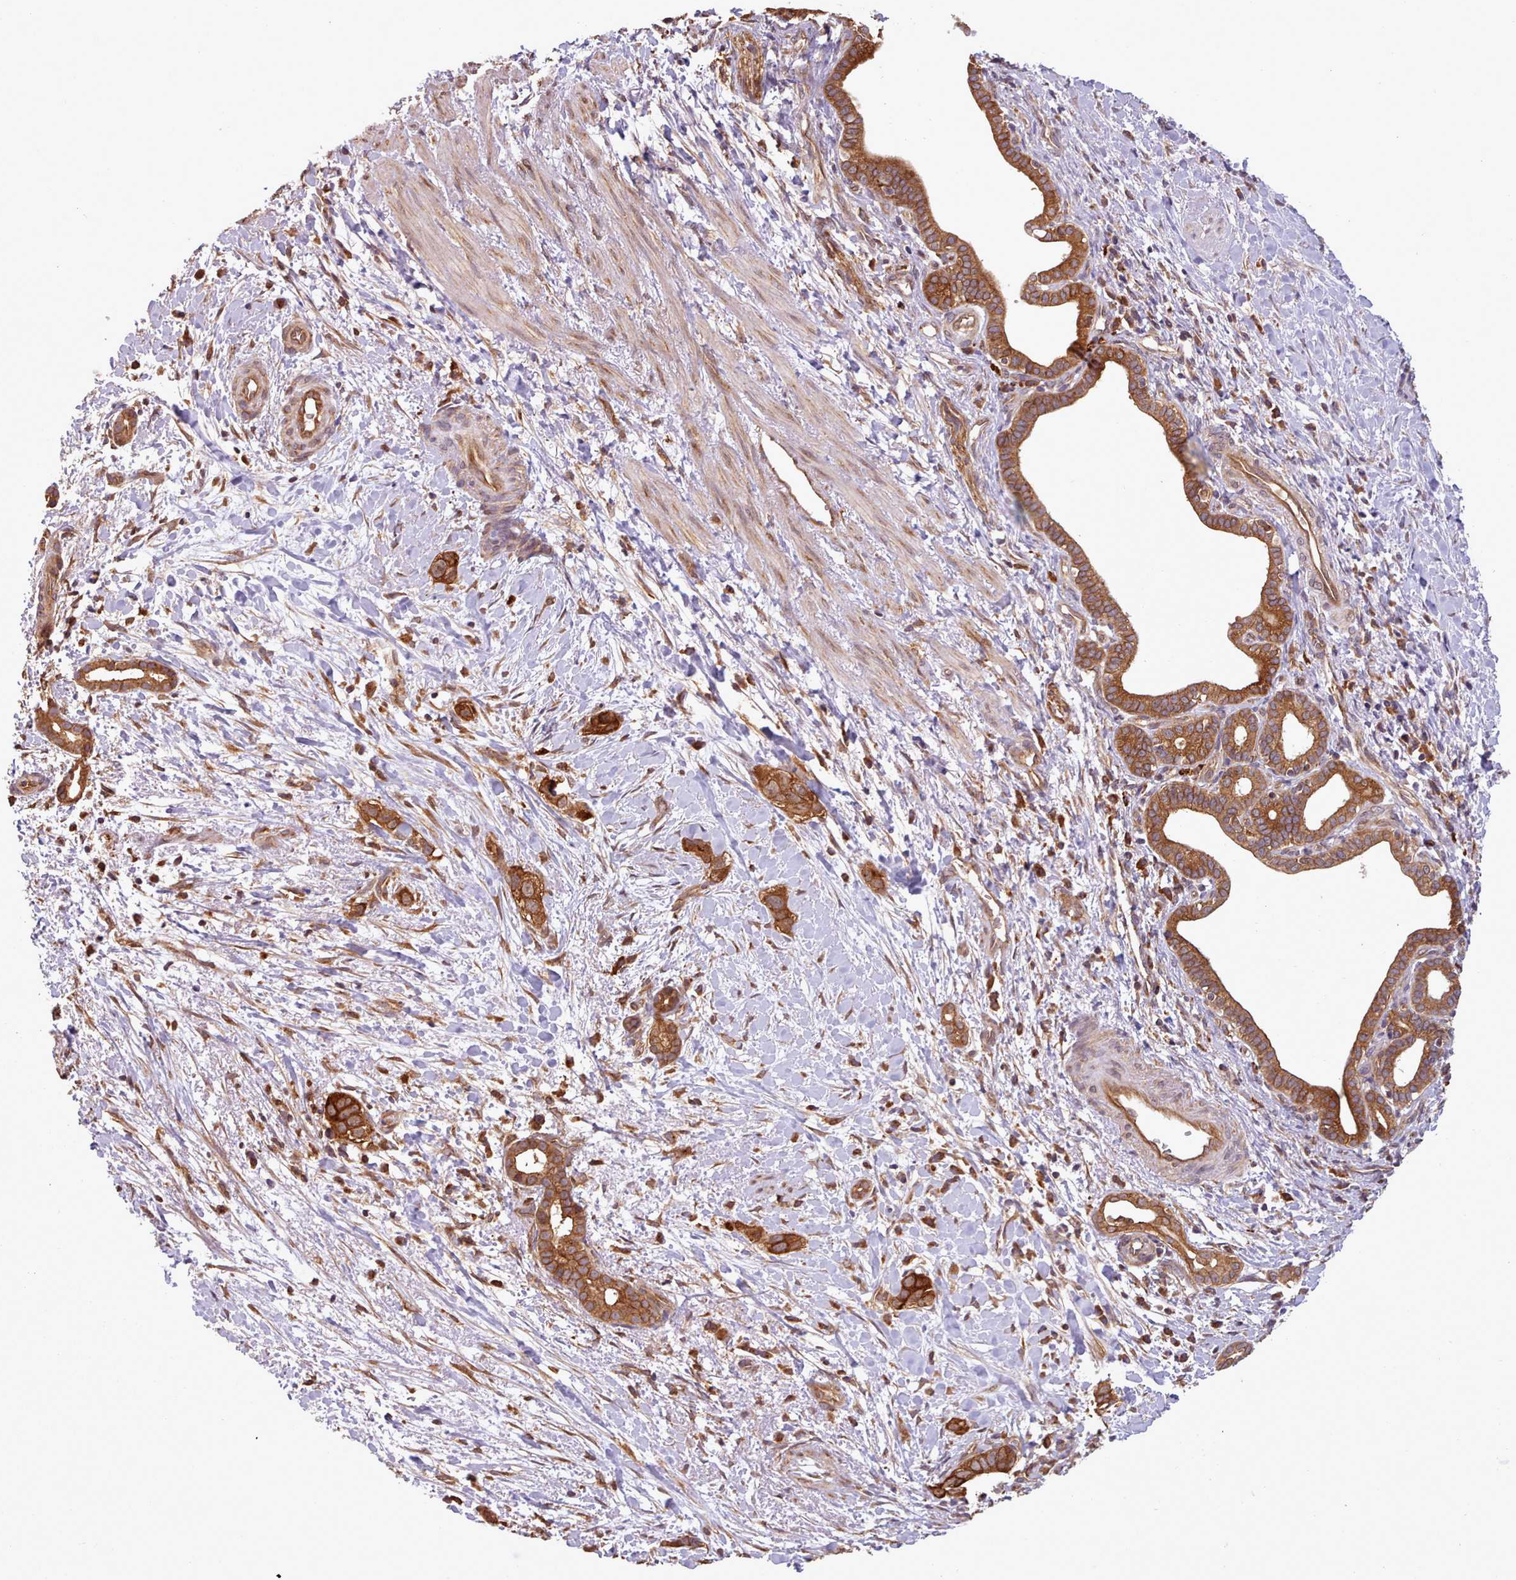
{"staining": {"intensity": "strong", "quantity": ">75%", "location": "cytoplasmic/membranous"}, "tissue": "liver cancer", "cell_type": "Tumor cells", "image_type": "cancer", "snomed": [{"axis": "morphology", "description": "Cholangiocarcinoma"}, {"axis": "topography", "description": "Liver"}], "caption": "Immunohistochemical staining of human liver cholangiocarcinoma shows high levels of strong cytoplasmic/membranous protein staining in about >75% of tumor cells.", "gene": "CRYBG1", "patient": {"sex": "female", "age": 79}}